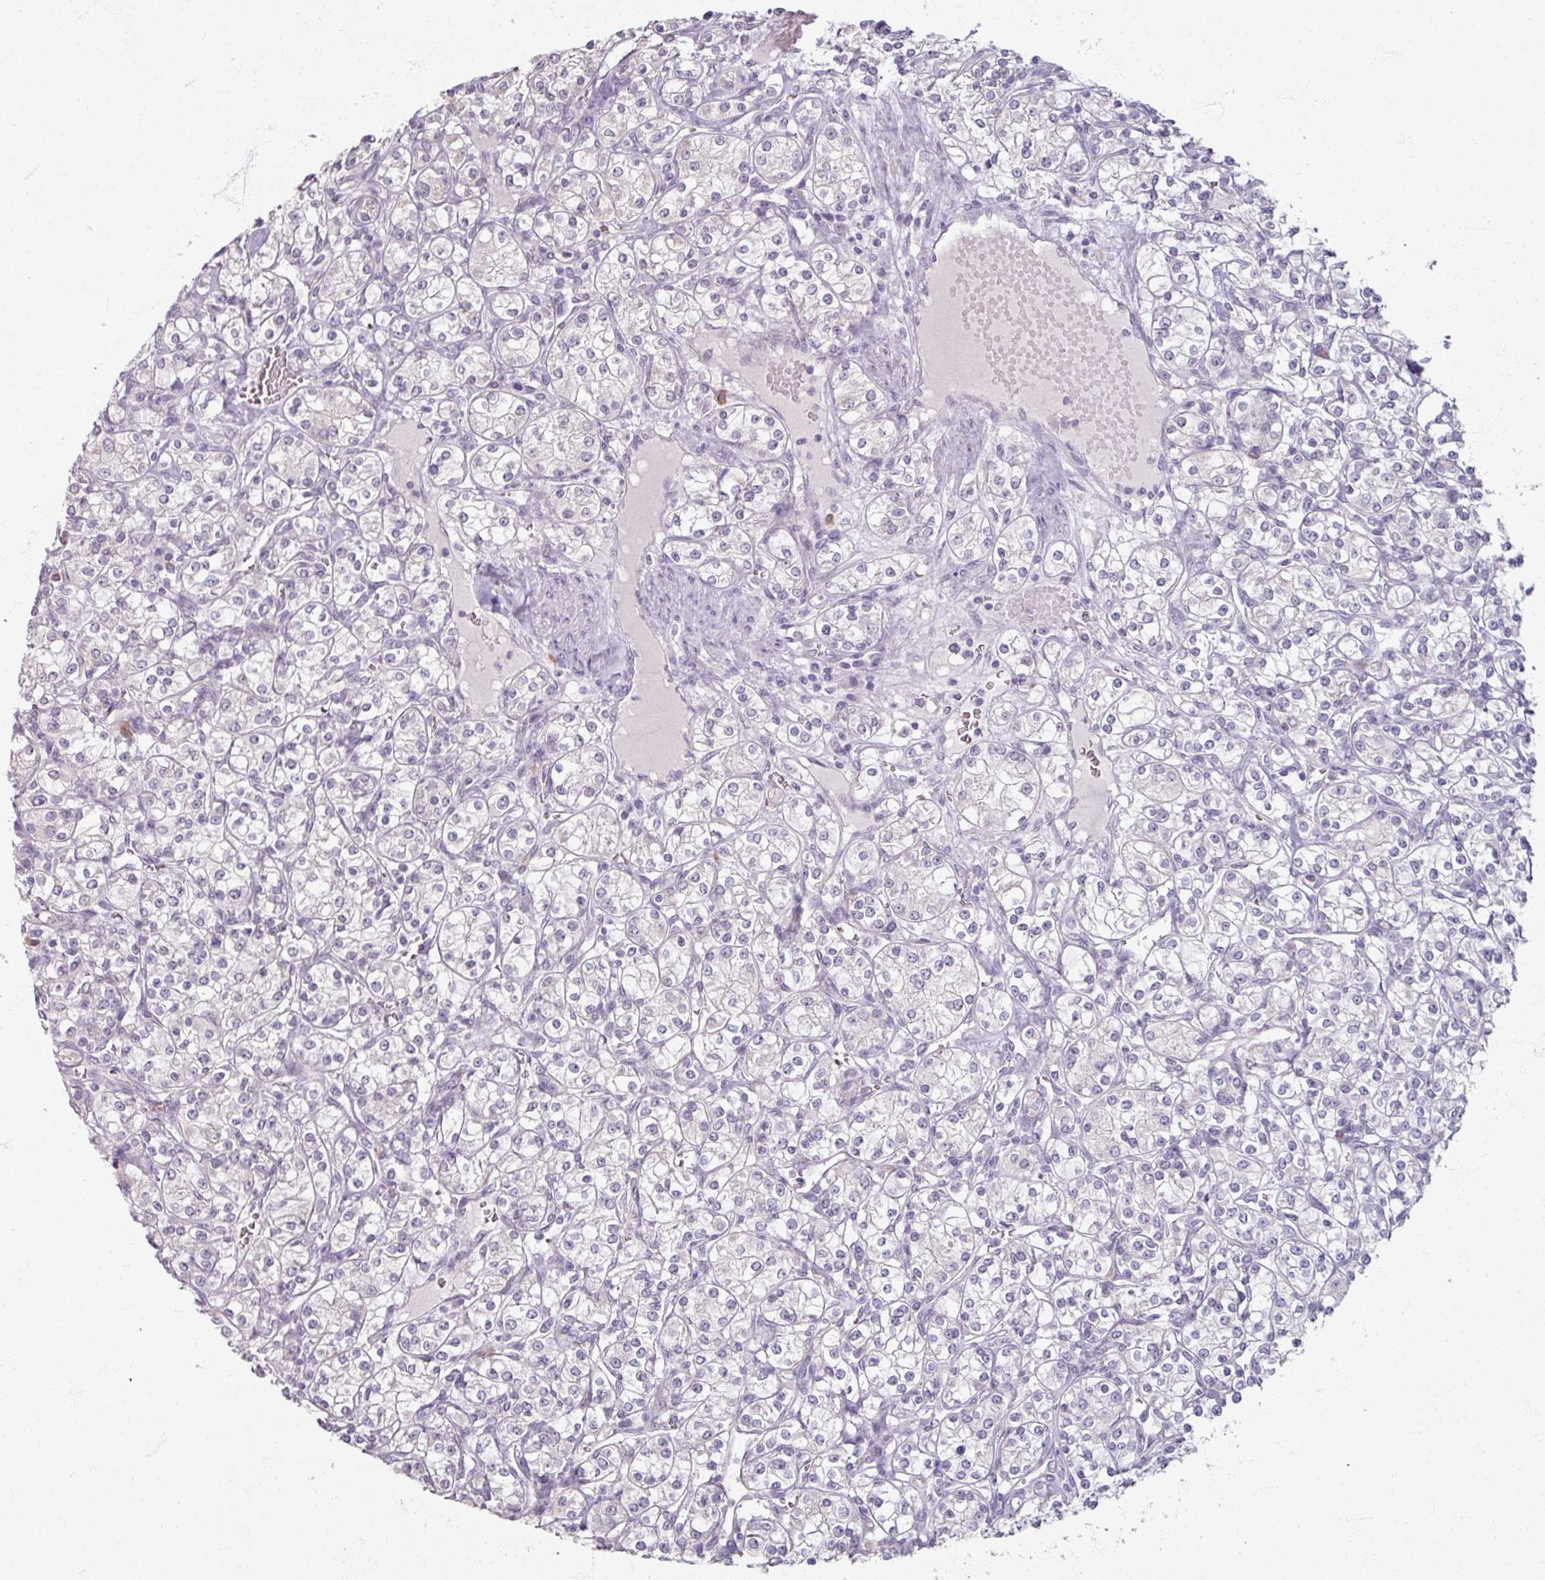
{"staining": {"intensity": "negative", "quantity": "none", "location": "none"}, "tissue": "renal cancer", "cell_type": "Tumor cells", "image_type": "cancer", "snomed": [{"axis": "morphology", "description": "Adenocarcinoma, NOS"}, {"axis": "topography", "description": "Kidney"}], "caption": "Micrograph shows no protein expression in tumor cells of renal cancer (adenocarcinoma) tissue.", "gene": "SOX11", "patient": {"sex": "male", "age": 77}}